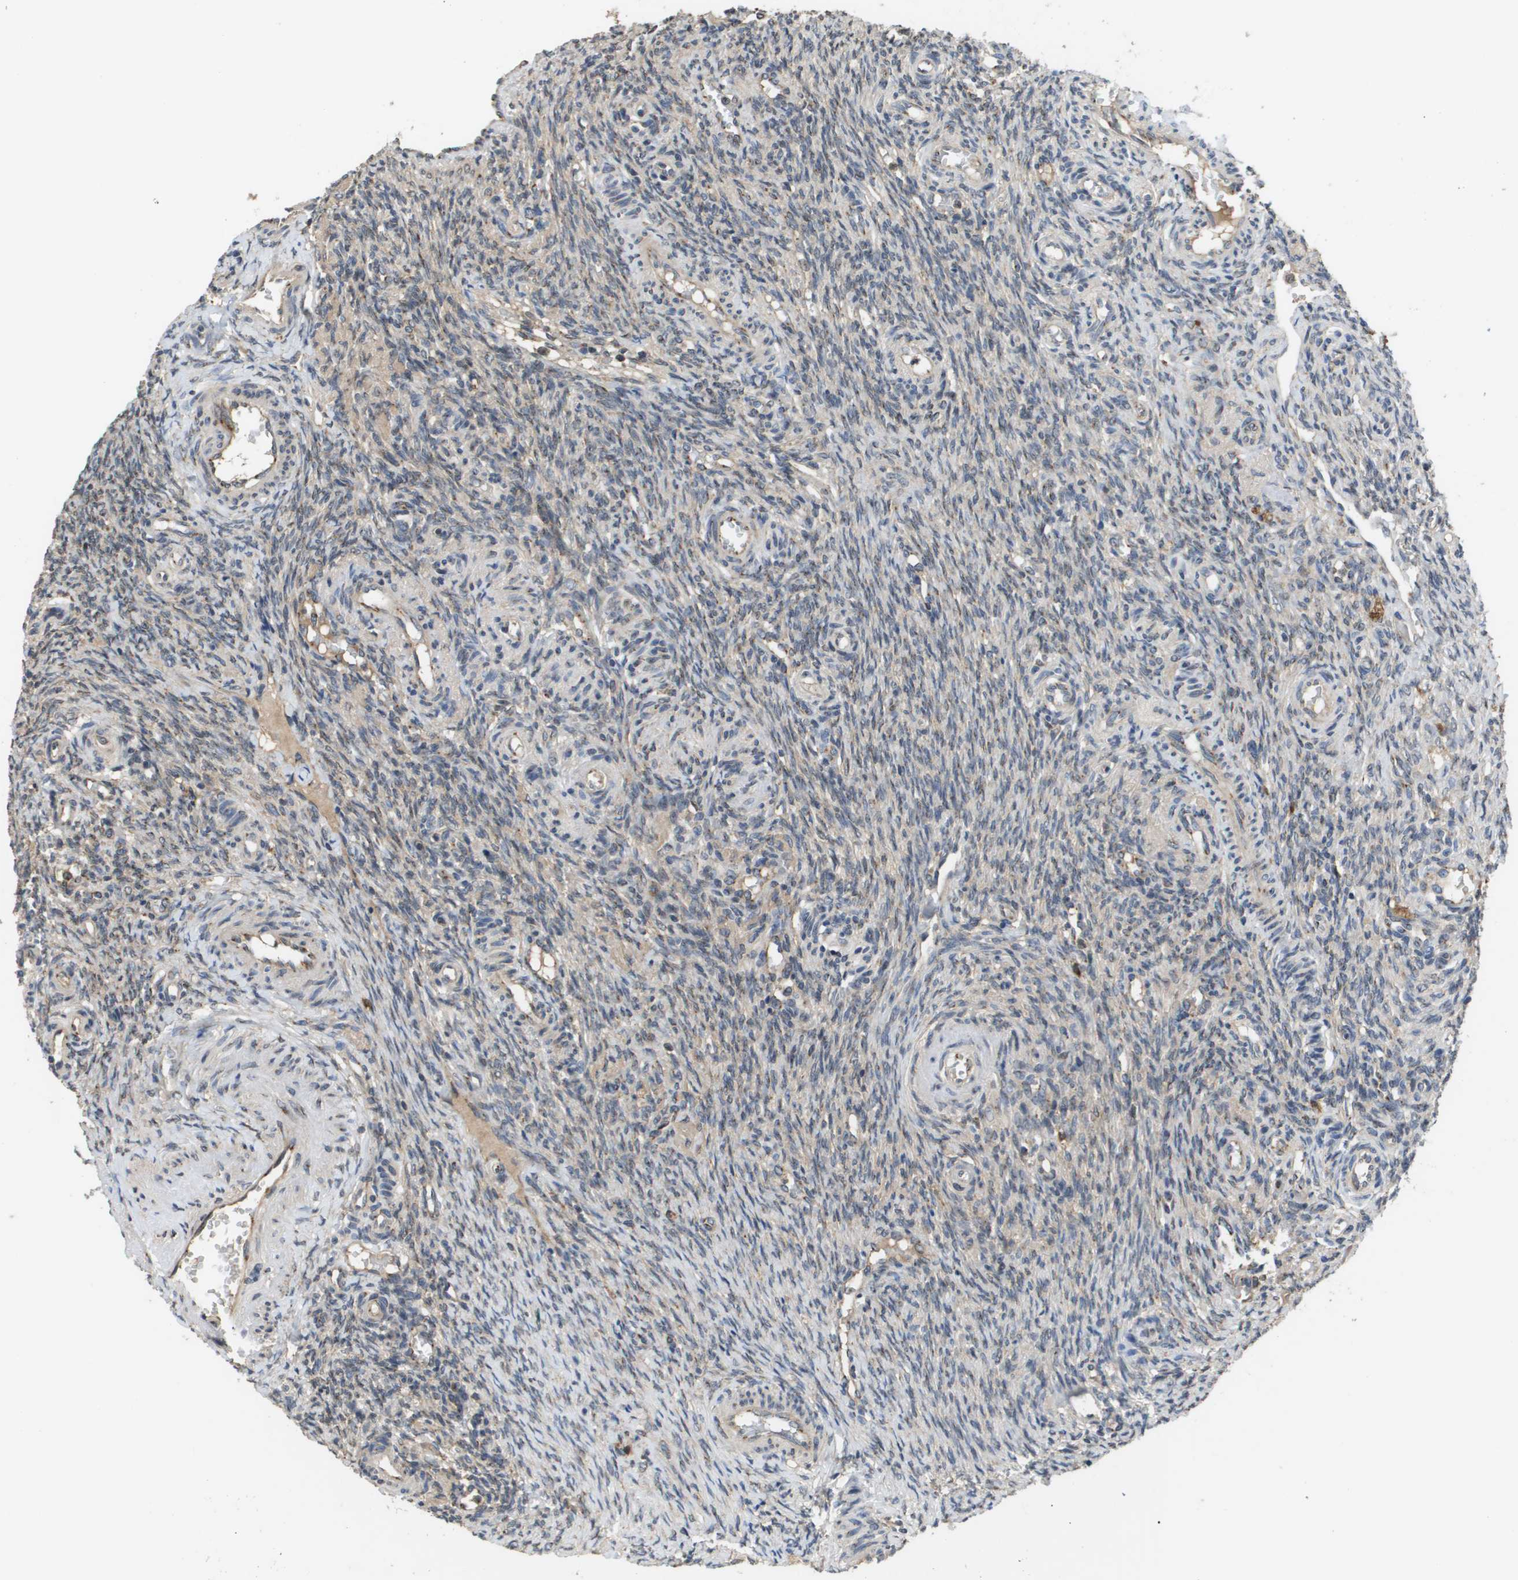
{"staining": {"intensity": "moderate", "quantity": "<25%", "location": "cytoplasmic/membranous"}, "tissue": "ovary", "cell_type": "Ovarian stroma cells", "image_type": "normal", "snomed": [{"axis": "morphology", "description": "Normal tissue, NOS"}, {"axis": "topography", "description": "Ovary"}], "caption": "Benign ovary demonstrates moderate cytoplasmic/membranous positivity in about <25% of ovarian stroma cells, visualized by immunohistochemistry.", "gene": "PCK1", "patient": {"sex": "female", "age": 41}}